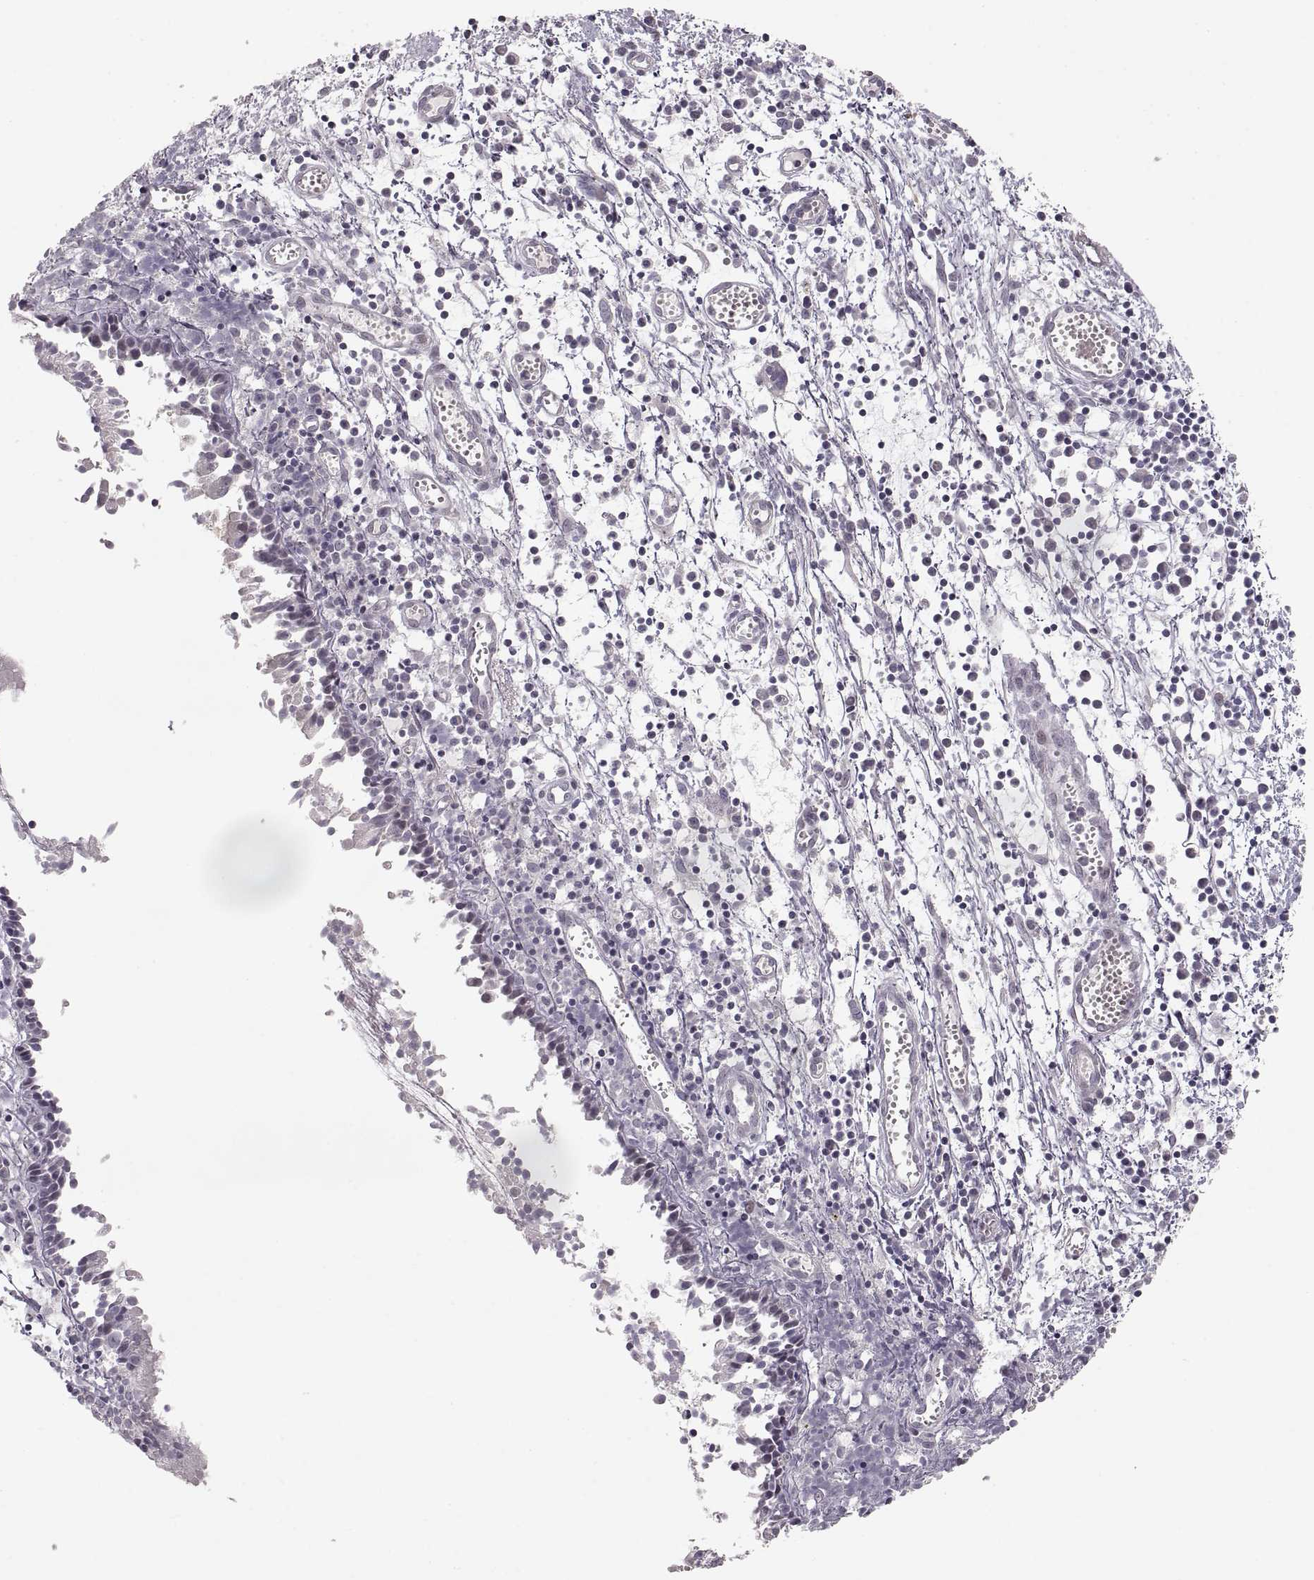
{"staining": {"intensity": "negative", "quantity": "none", "location": "none"}, "tissue": "nasopharynx", "cell_type": "Respiratory epithelial cells", "image_type": "normal", "snomed": [{"axis": "morphology", "description": "Normal tissue, NOS"}, {"axis": "topography", "description": "Nasopharynx"}], "caption": "Photomicrograph shows no protein positivity in respiratory epithelial cells of unremarkable nasopharynx.", "gene": "PCSK2", "patient": {"sex": "male", "age": 9}}